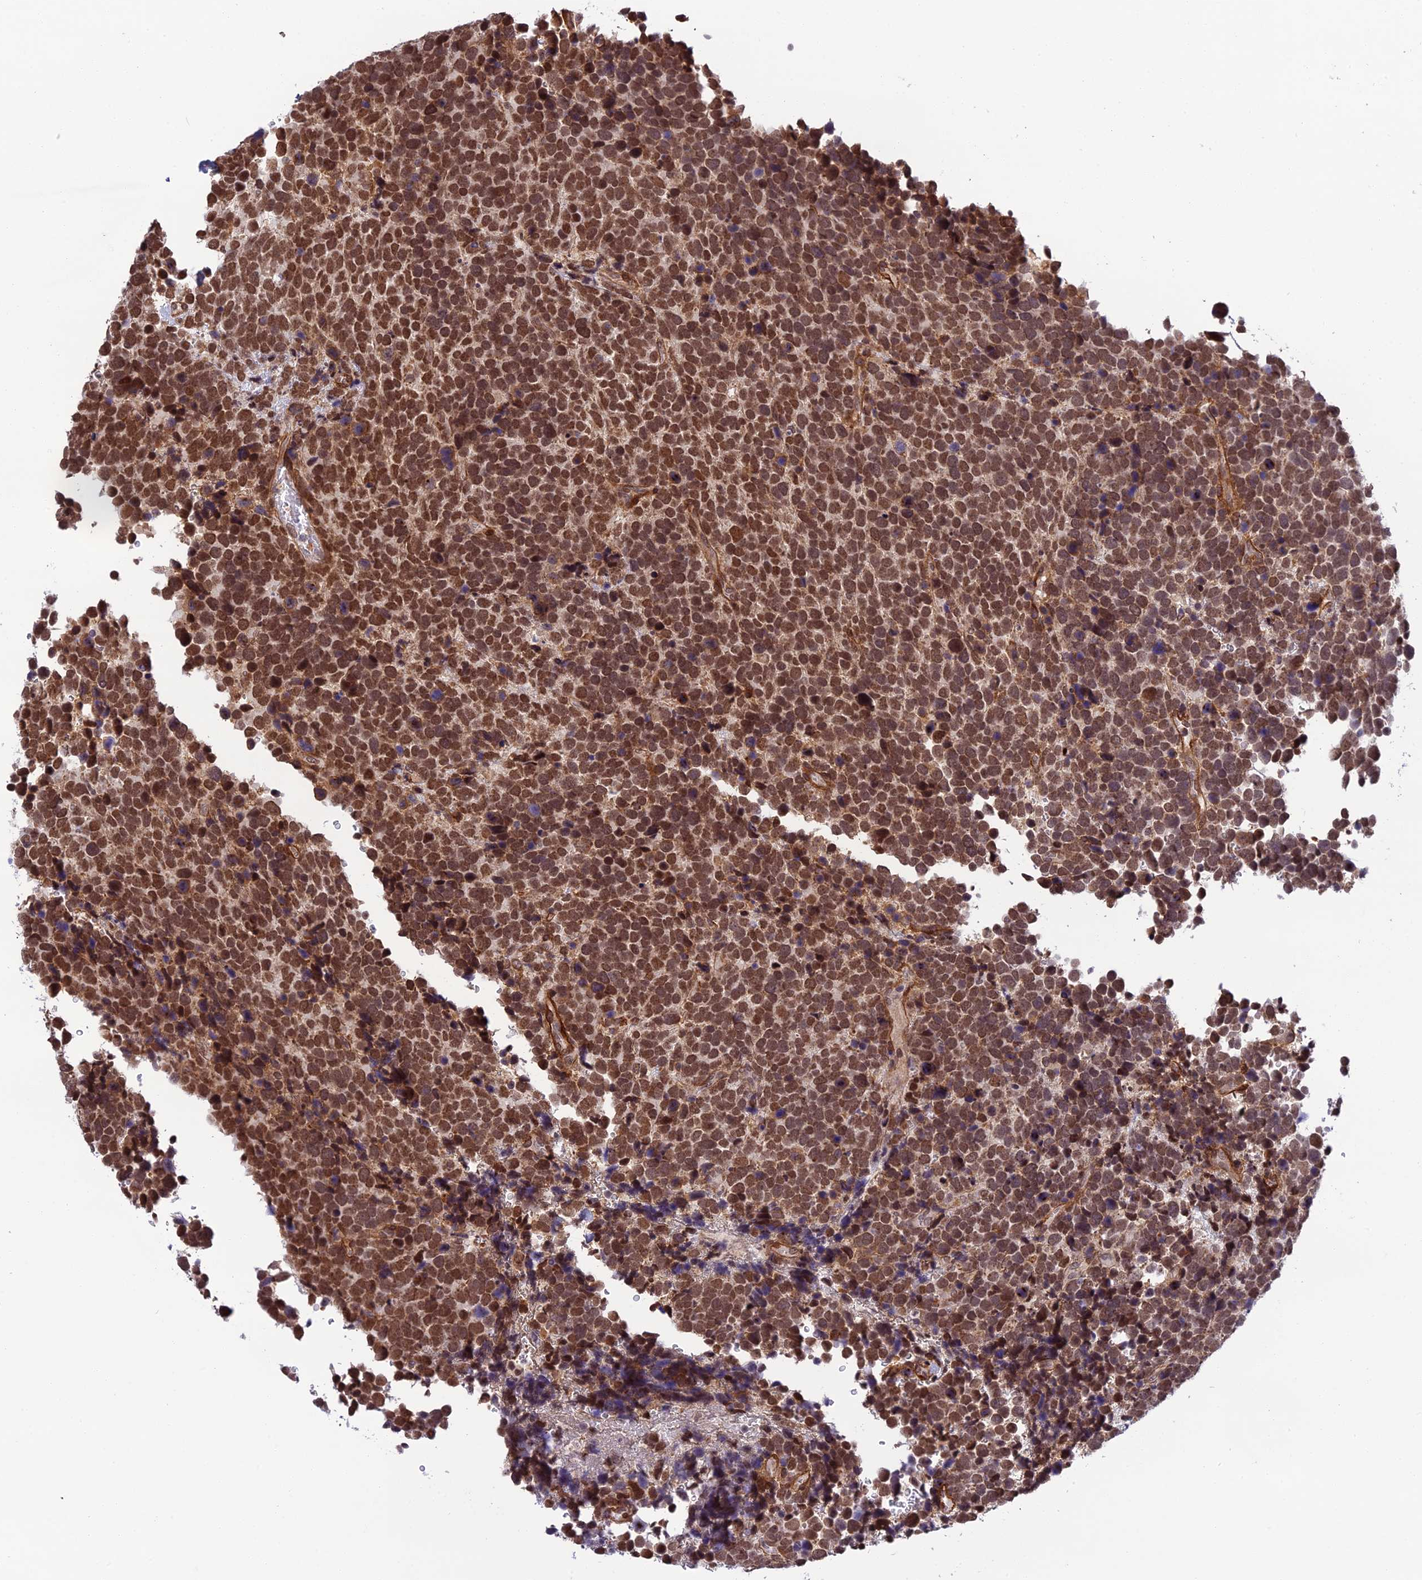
{"staining": {"intensity": "strong", "quantity": ">75%", "location": "nuclear"}, "tissue": "urothelial cancer", "cell_type": "Tumor cells", "image_type": "cancer", "snomed": [{"axis": "morphology", "description": "Urothelial carcinoma, High grade"}, {"axis": "topography", "description": "Urinary bladder"}], "caption": "Urothelial cancer tissue displays strong nuclear positivity in approximately >75% of tumor cells", "gene": "REXO1", "patient": {"sex": "female", "age": 82}}